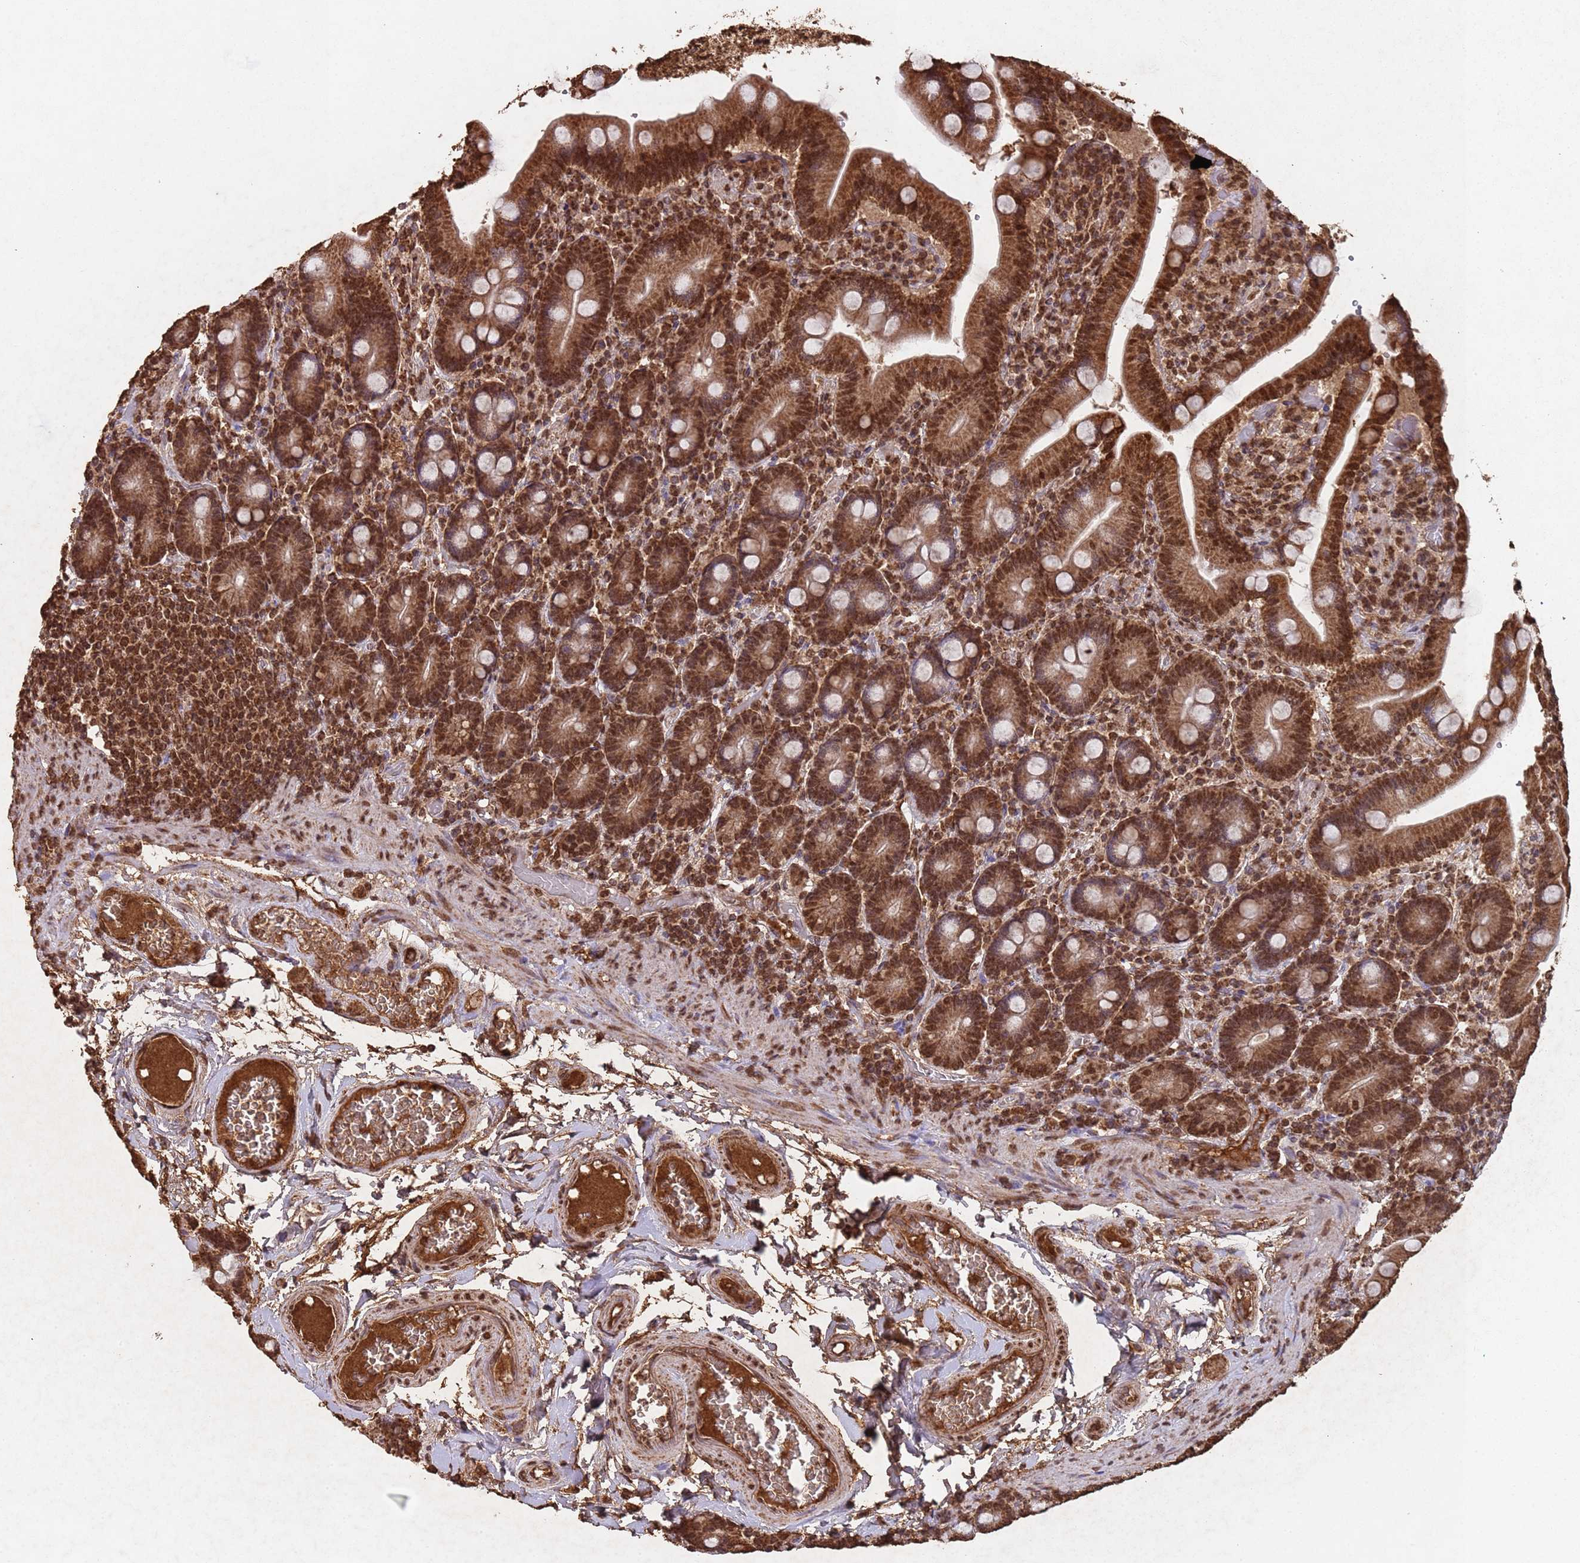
{"staining": {"intensity": "strong", "quantity": ">75%", "location": "cytoplasmic/membranous,nuclear"}, "tissue": "duodenum", "cell_type": "Glandular cells", "image_type": "normal", "snomed": [{"axis": "morphology", "description": "Normal tissue, NOS"}, {"axis": "topography", "description": "Duodenum"}], "caption": "A brown stain shows strong cytoplasmic/membranous,nuclear expression of a protein in glandular cells of benign duodenum.", "gene": "HDAC10", "patient": {"sex": "female", "age": 62}}